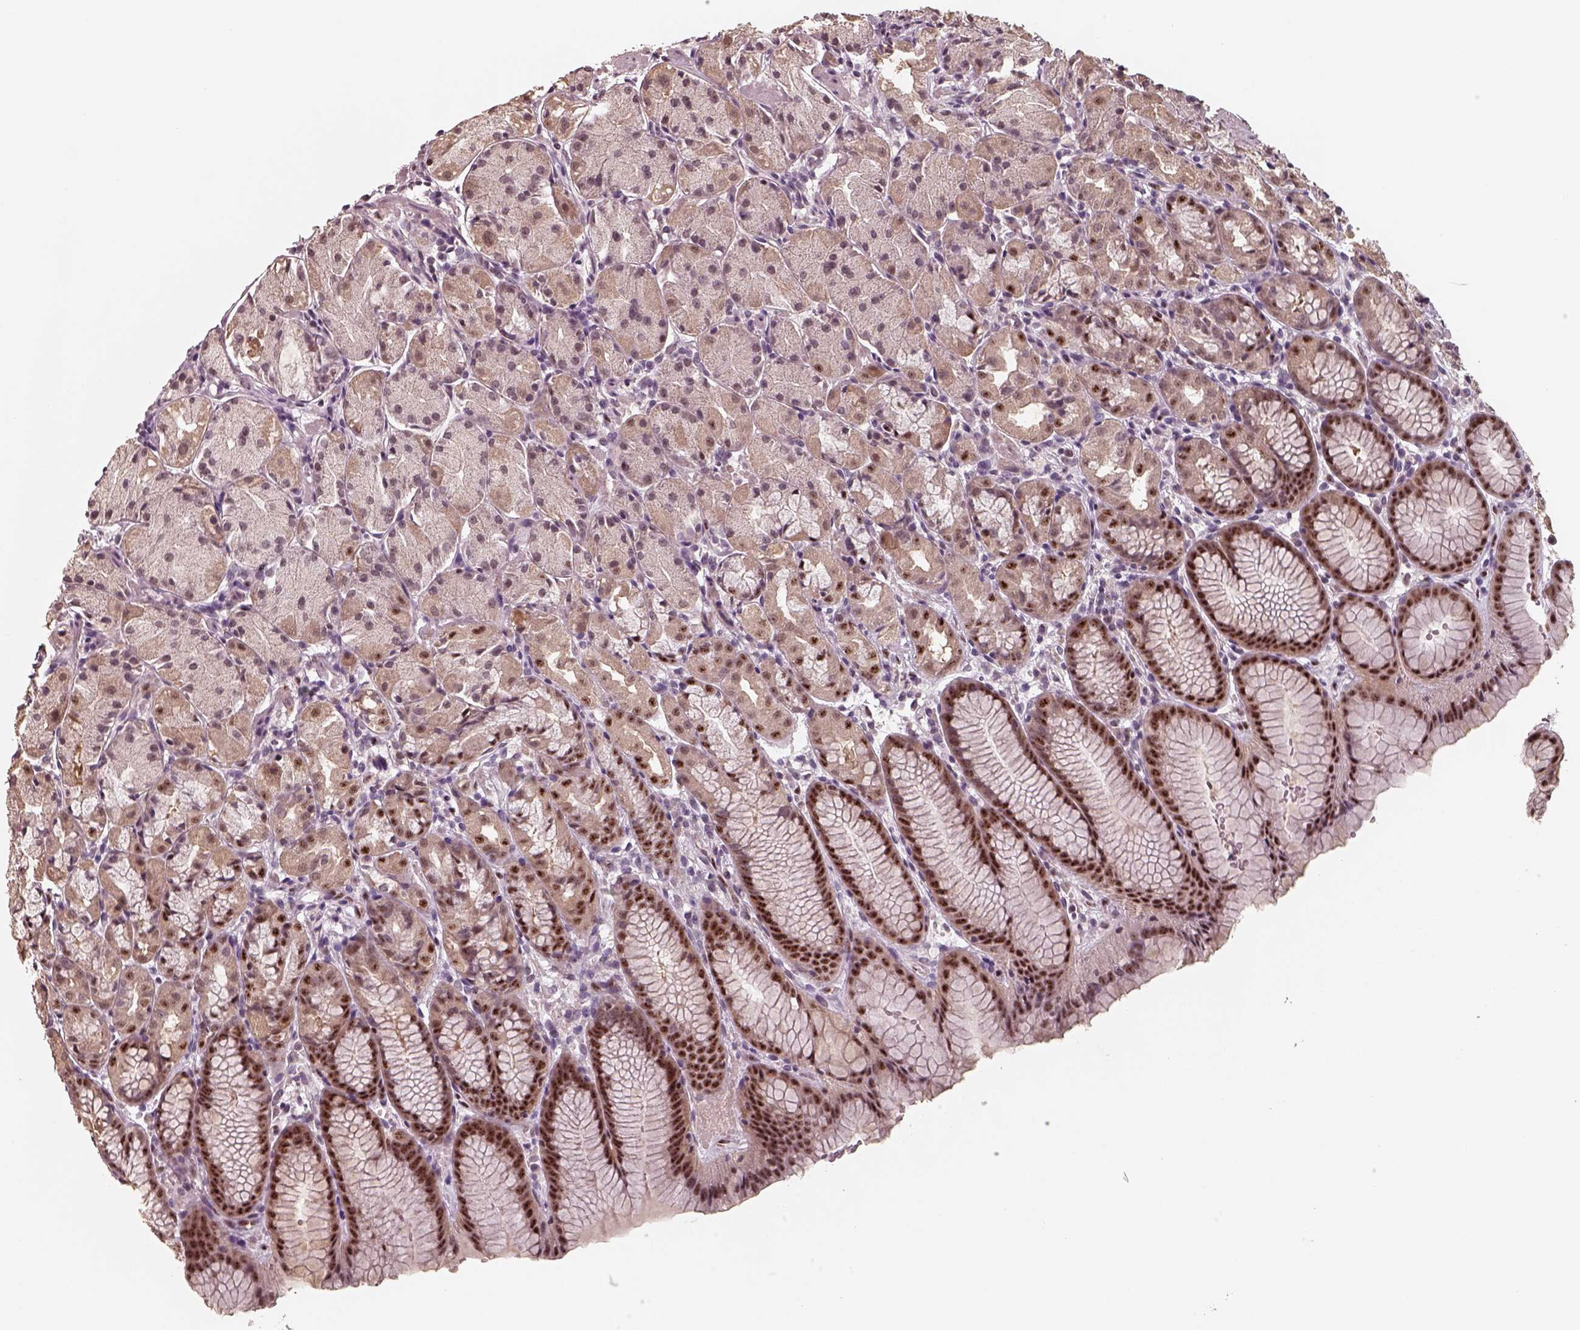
{"staining": {"intensity": "strong", "quantity": ">75%", "location": "nuclear"}, "tissue": "stomach", "cell_type": "Glandular cells", "image_type": "normal", "snomed": [{"axis": "morphology", "description": "Normal tissue, NOS"}, {"axis": "topography", "description": "Stomach, upper"}], "caption": "Immunohistochemistry histopathology image of normal human stomach stained for a protein (brown), which demonstrates high levels of strong nuclear staining in approximately >75% of glandular cells.", "gene": "ATXN7L3", "patient": {"sex": "male", "age": 47}}